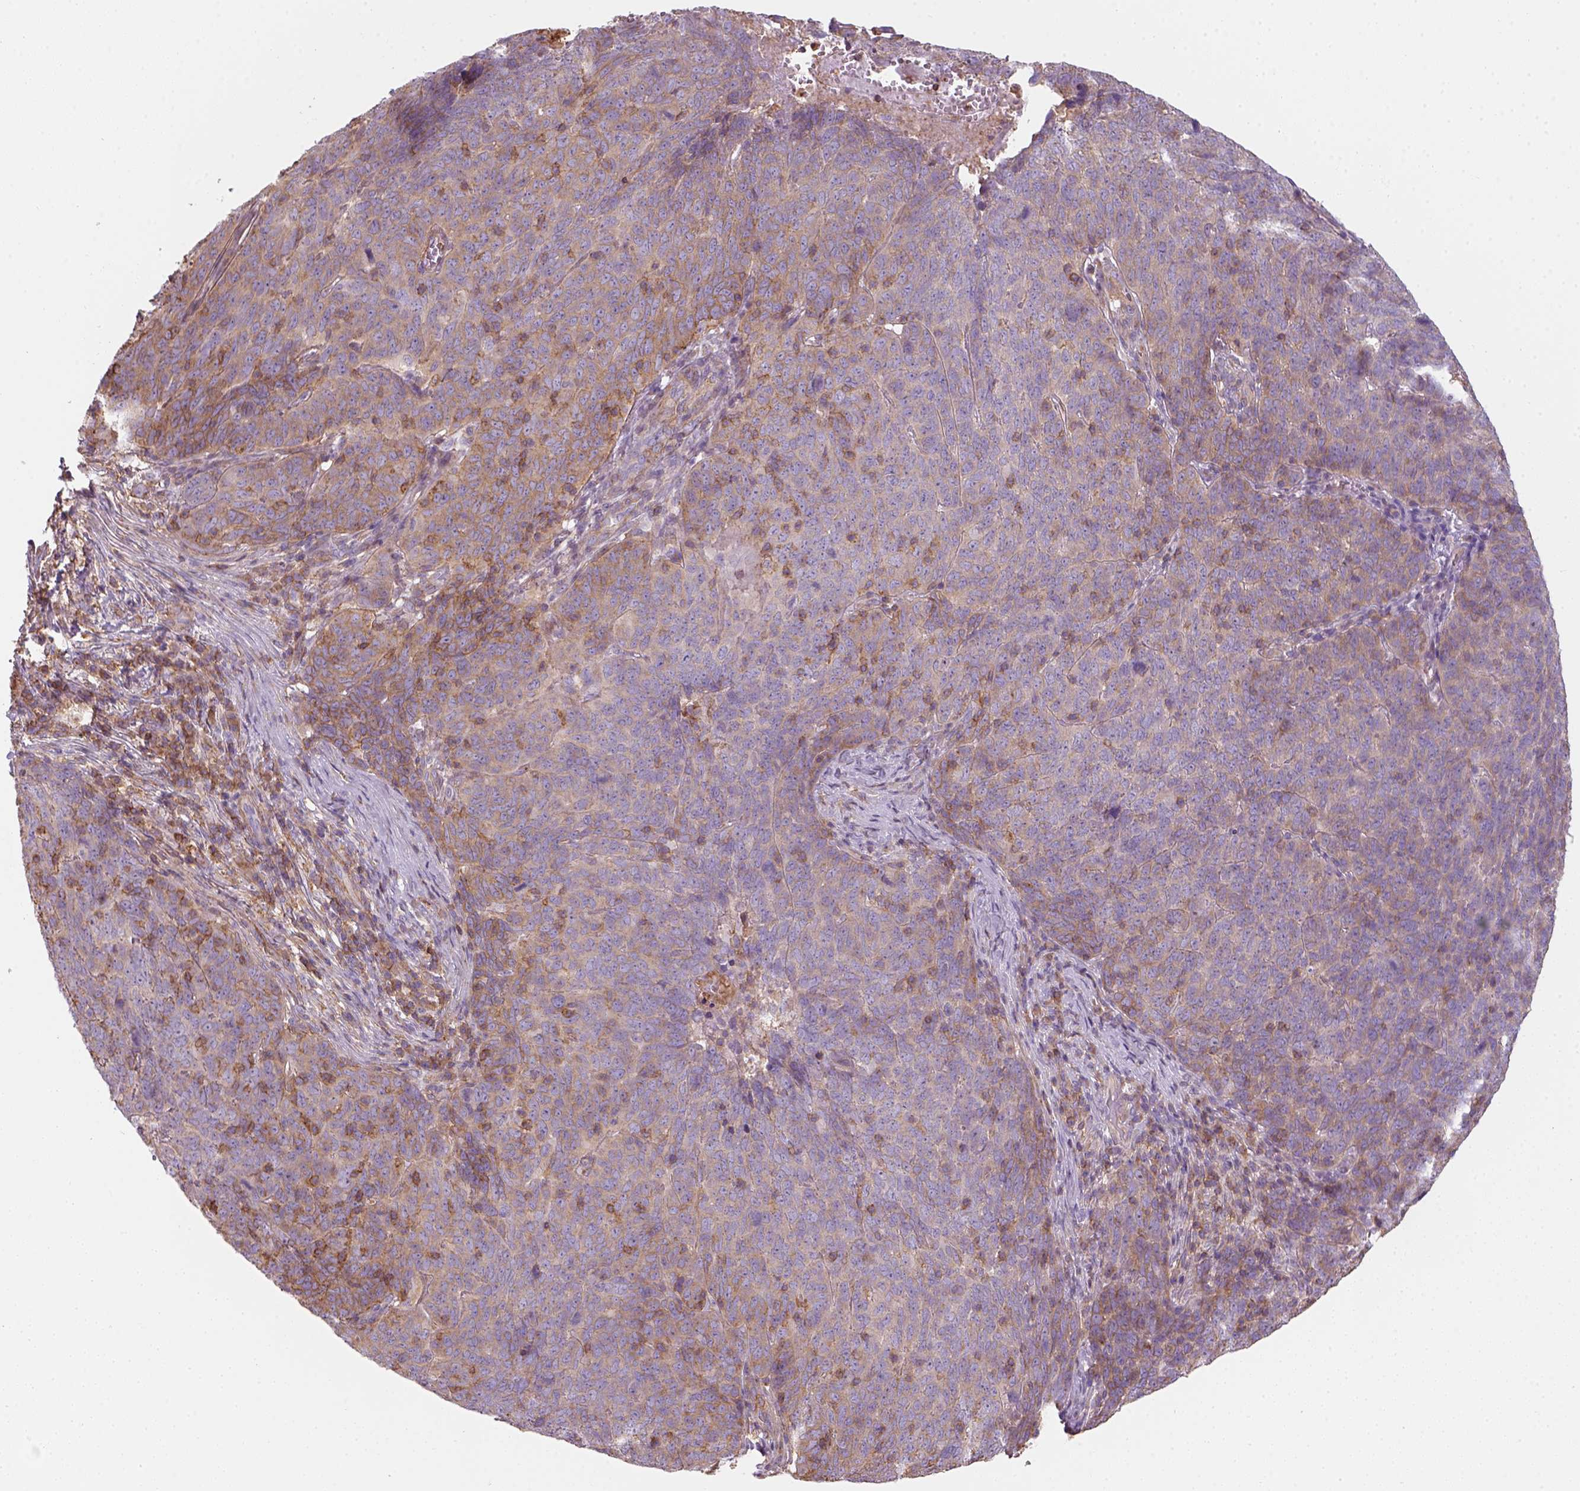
{"staining": {"intensity": "moderate", "quantity": "<25%", "location": "cytoplasmic/membranous"}, "tissue": "skin cancer", "cell_type": "Tumor cells", "image_type": "cancer", "snomed": [{"axis": "morphology", "description": "Squamous cell carcinoma, NOS"}, {"axis": "topography", "description": "Skin"}, {"axis": "topography", "description": "Anal"}], "caption": "Protein expression analysis of skin cancer shows moderate cytoplasmic/membranous expression in approximately <25% of tumor cells.", "gene": "GPRC5D", "patient": {"sex": "female", "age": 51}}